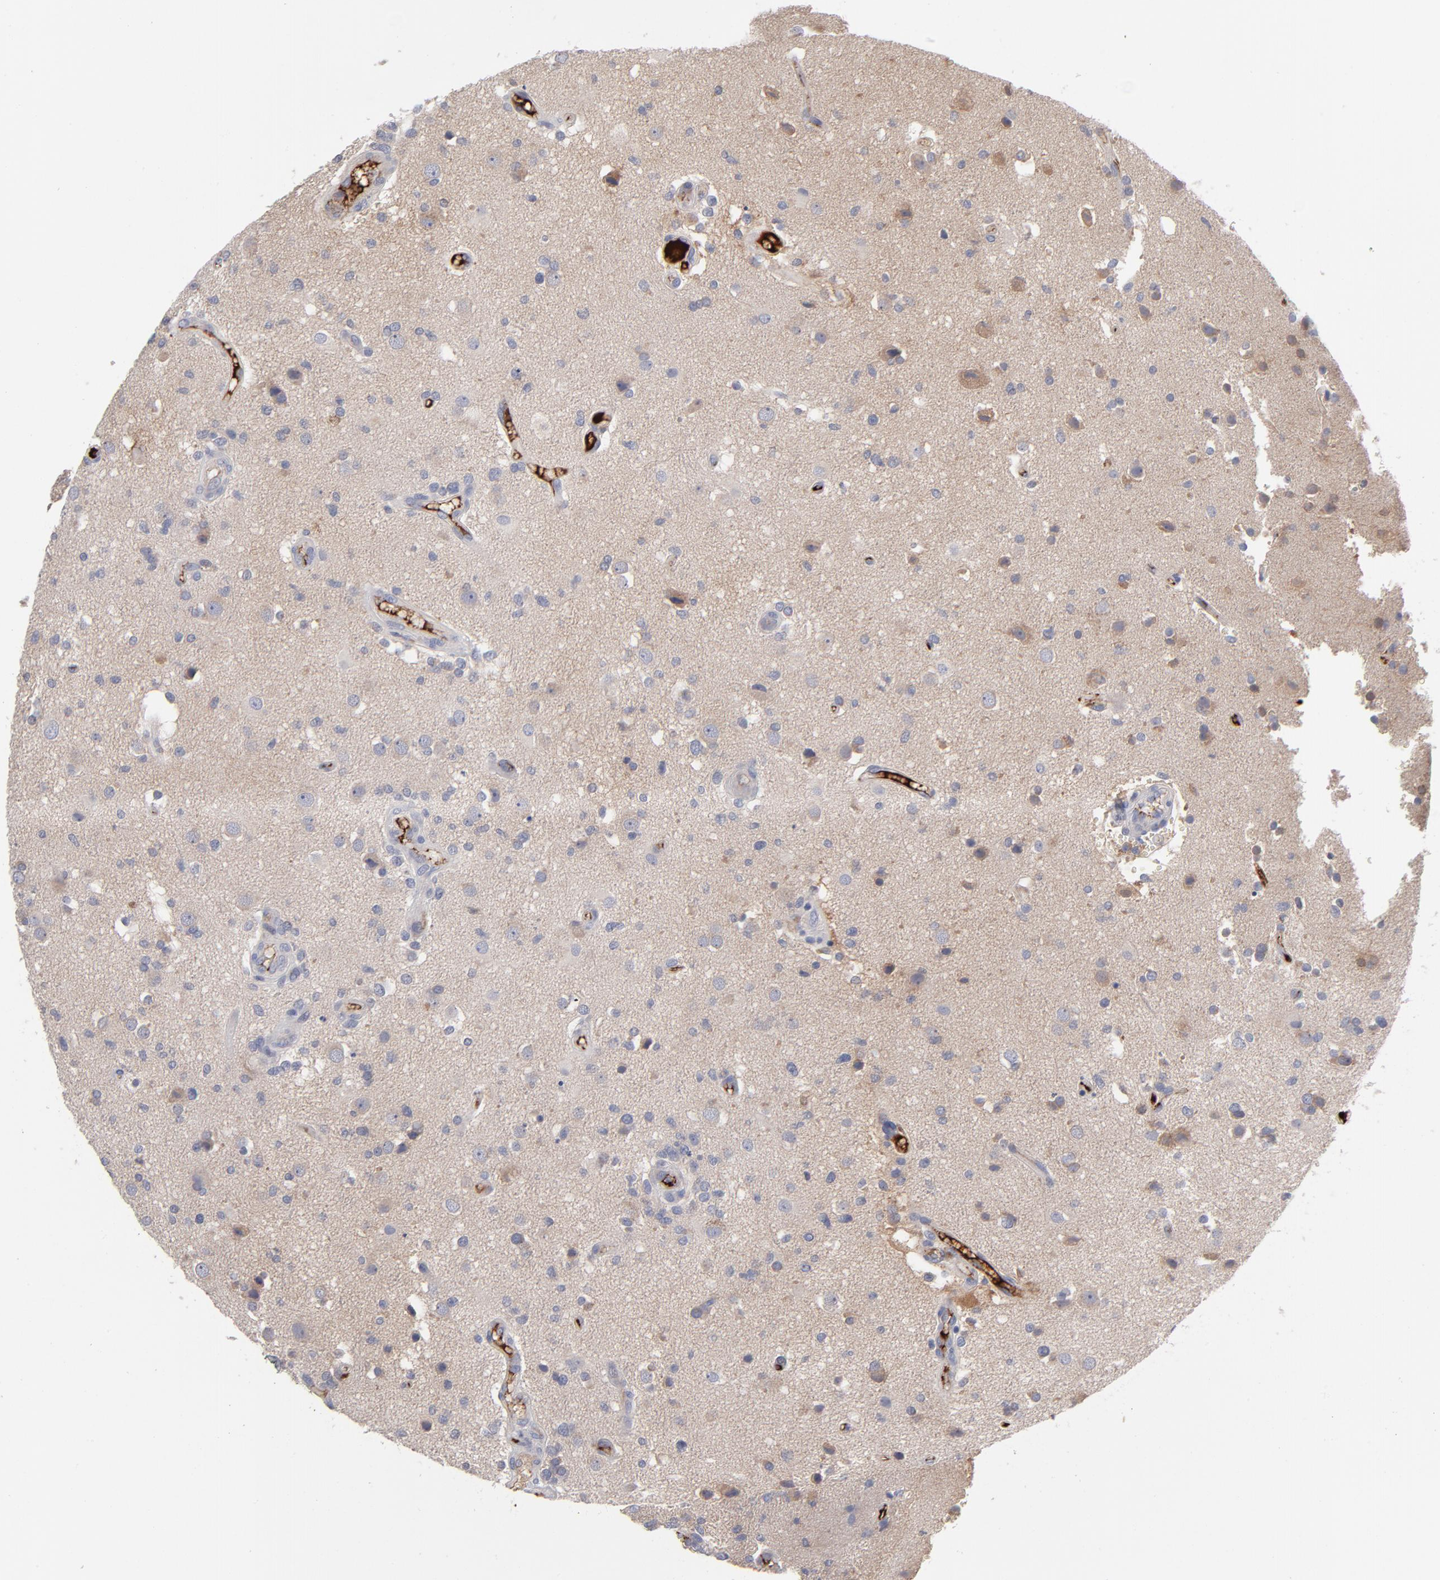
{"staining": {"intensity": "negative", "quantity": "none", "location": "none"}, "tissue": "glioma", "cell_type": "Tumor cells", "image_type": "cancer", "snomed": [{"axis": "morphology", "description": "Normal tissue, NOS"}, {"axis": "morphology", "description": "Glioma, malignant, High grade"}, {"axis": "topography", "description": "Cerebral cortex"}], "caption": "A high-resolution image shows IHC staining of malignant glioma (high-grade), which reveals no significant staining in tumor cells. The staining was performed using DAB to visualize the protein expression in brown, while the nuclei were stained in blue with hematoxylin (Magnification: 20x).", "gene": "CCR3", "patient": {"sex": "male", "age": 75}}